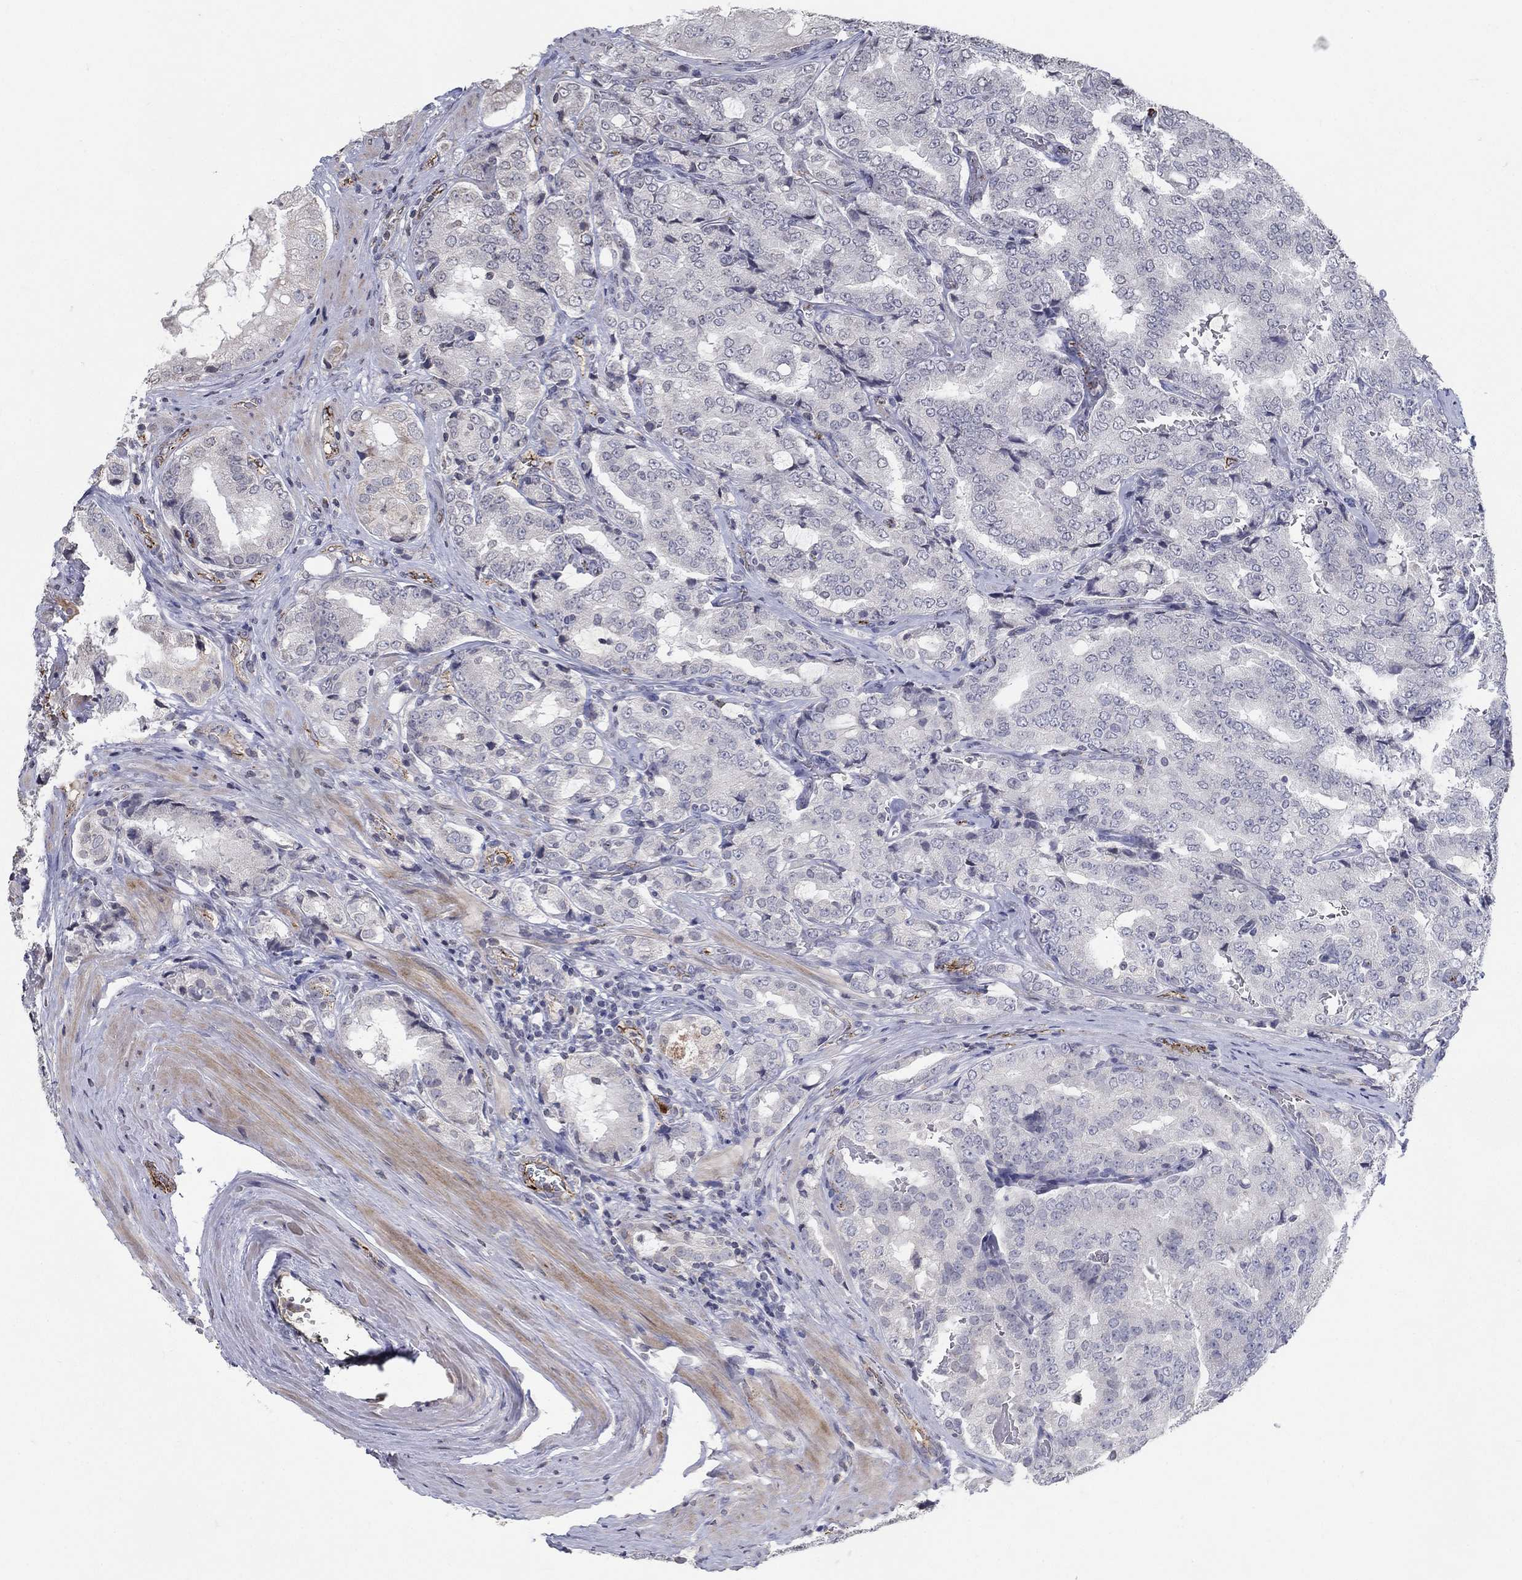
{"staining": {"intensity": "negative", "quantity": "none", "location": "none"}, "tissue": "prostate cancer", "cell_type": "Tumor cells", "image_type": "cancer", "snomed": [{"axis": "morphology", "description": "Adenocarcinoma, NOS"}, {"axis": "topography", "description": "Prostate"}], "caption": "The histopathology image exhibits no staining of tumor cells in prostate adenocarcinoma.", "gene": "TINAG", "patient": {"sex": "male", "age": 65}}